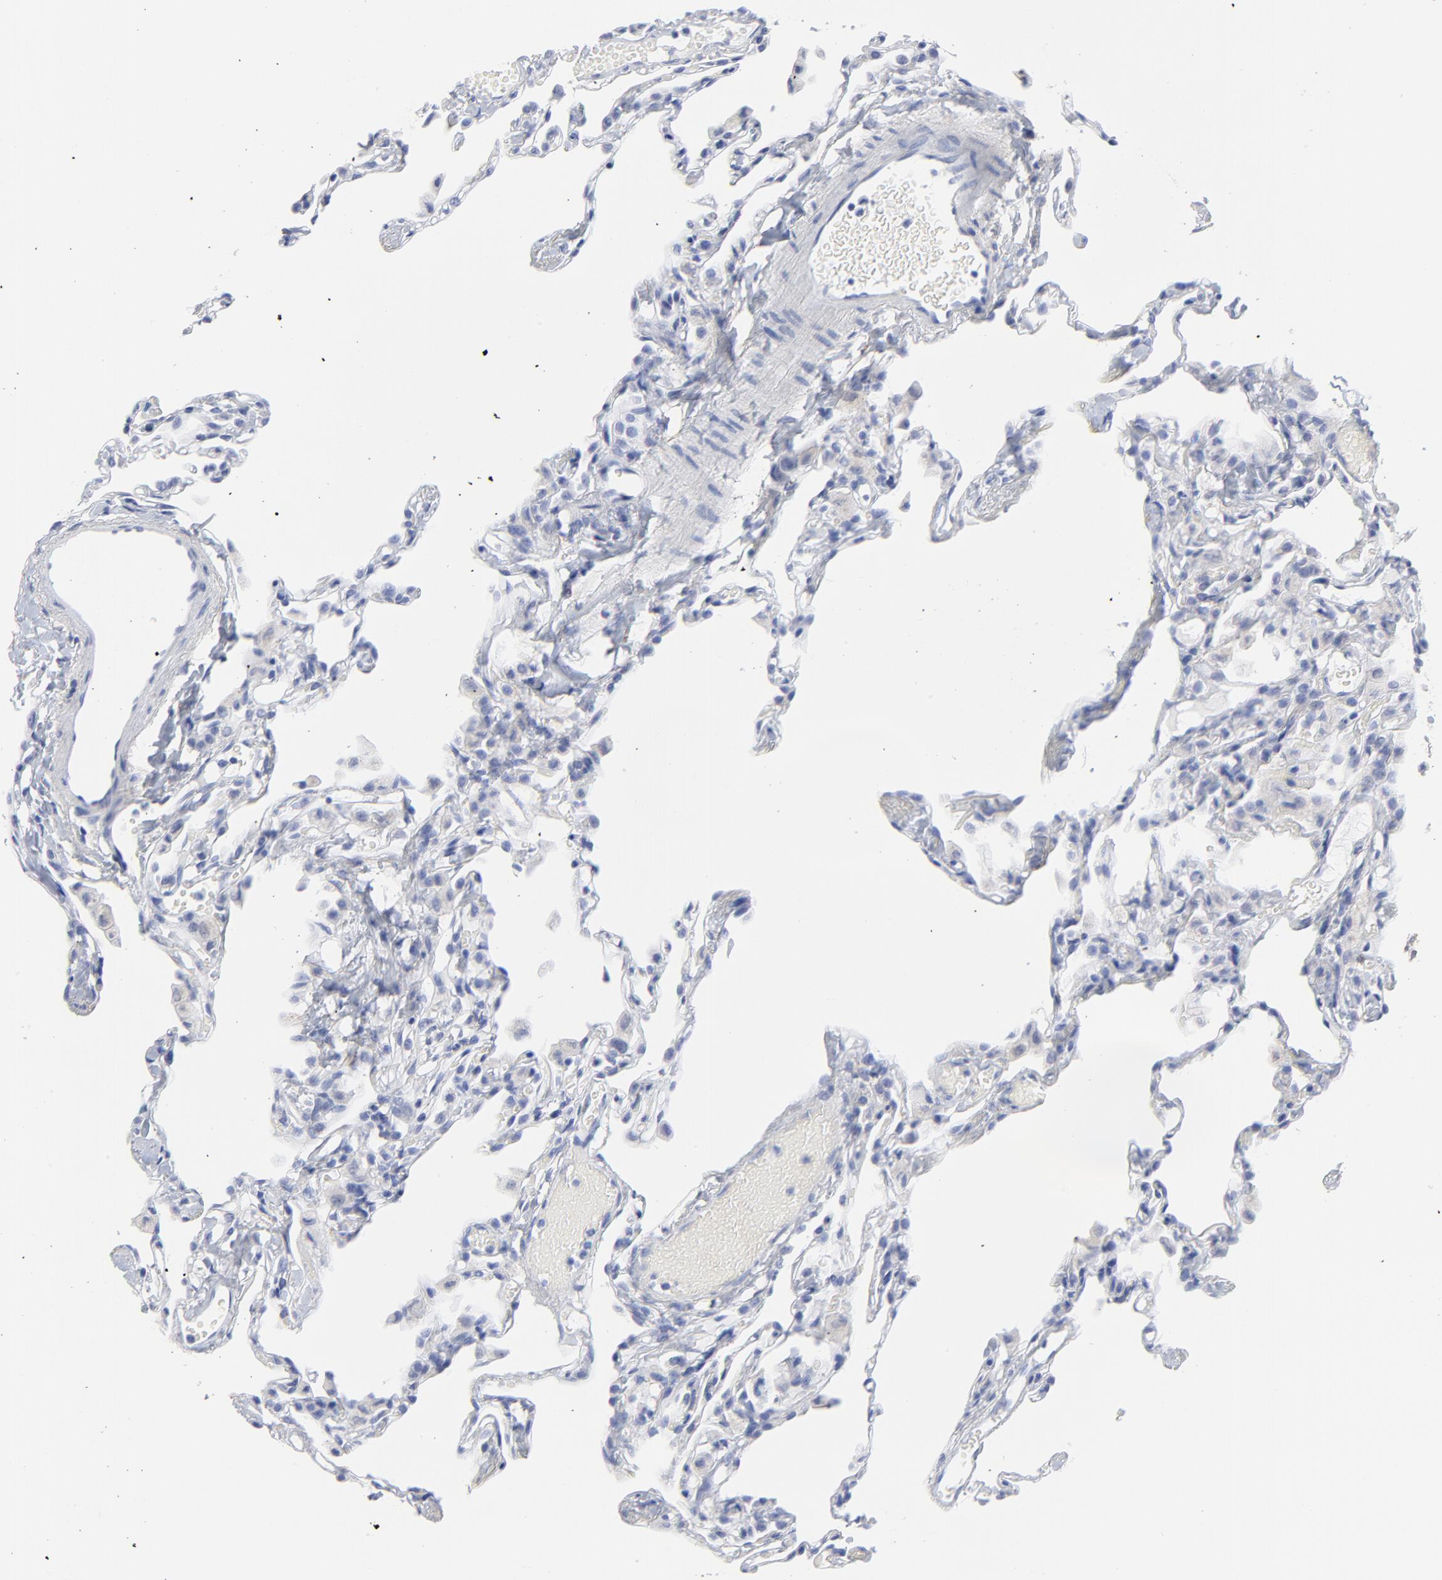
{"staining": {"intensity": "negative", "quantity": "none", "location": "none"}, "tissue": "lung", "cell_type": "Alveolar cells", "image_type": "normal", "snomed": [{"axis": "morphology", "description": "Normal tissue, NOS"}, {"axis": "topography", "description": "Lung"}], "caption": "The micrograph displays no significant positivity in alveolar cells of lung.", "gene": "CNTN3", "patient": {"sex": "female", "age": 49}}